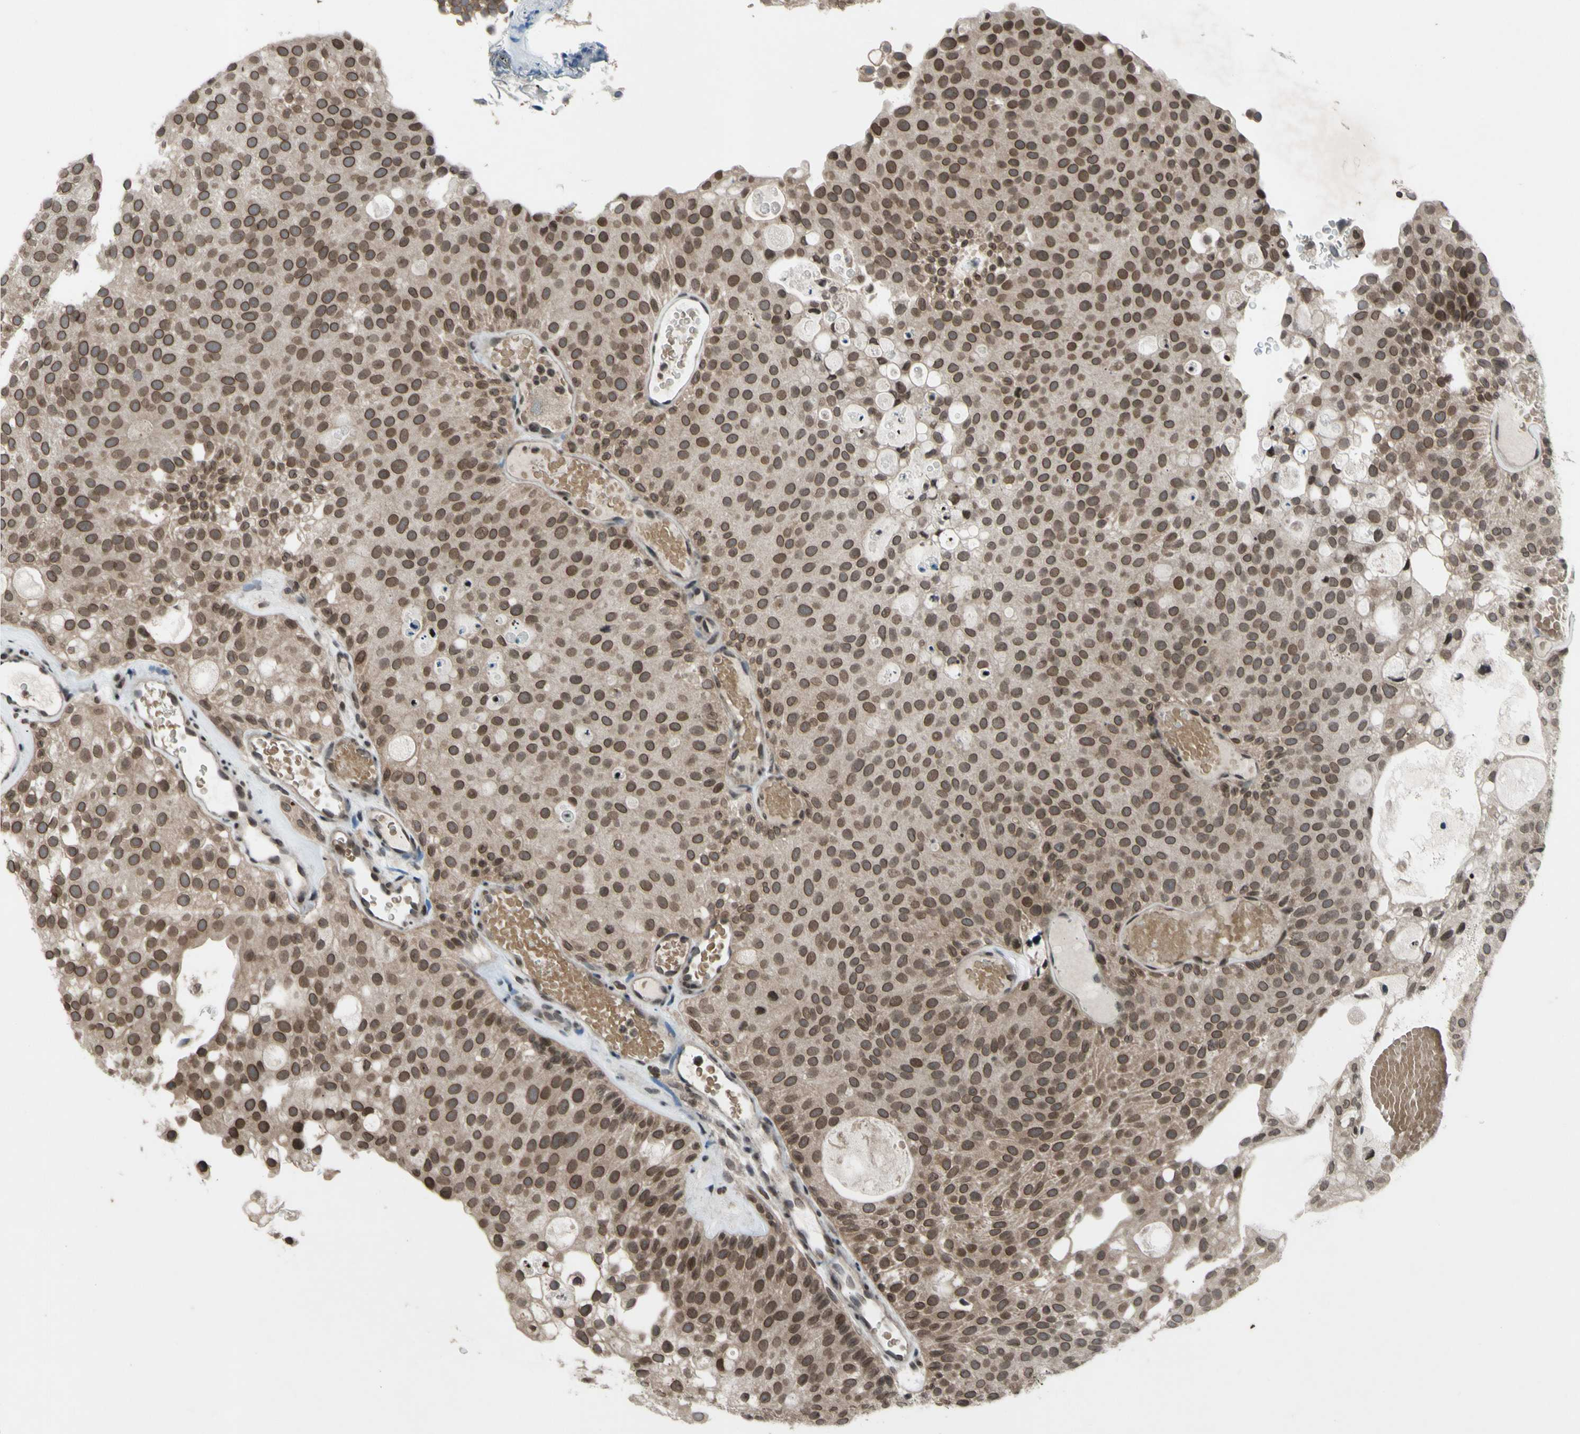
{"staining": {"intensity": "moderate", "quantity": "25%-75%", "location": "cytoplasmic/membranous,nuclear"}, "tissue": "urothelial cancer", "cell_type": "Tumor cells", "image_type": "cancer", "snomed": [{"axis": "morphology", "description": "Urothelial carcinoma, Low grade"}, {"axis": "topography", "description": "Urinary bladder"}], "caption": "A brown stain shows moderate cytoplasmic/membranous and nuclear expression of a protein in human urothelial cancer tumor cells.", "gene": "XPO1", "patient": {"sex": "male", "age": 78}}